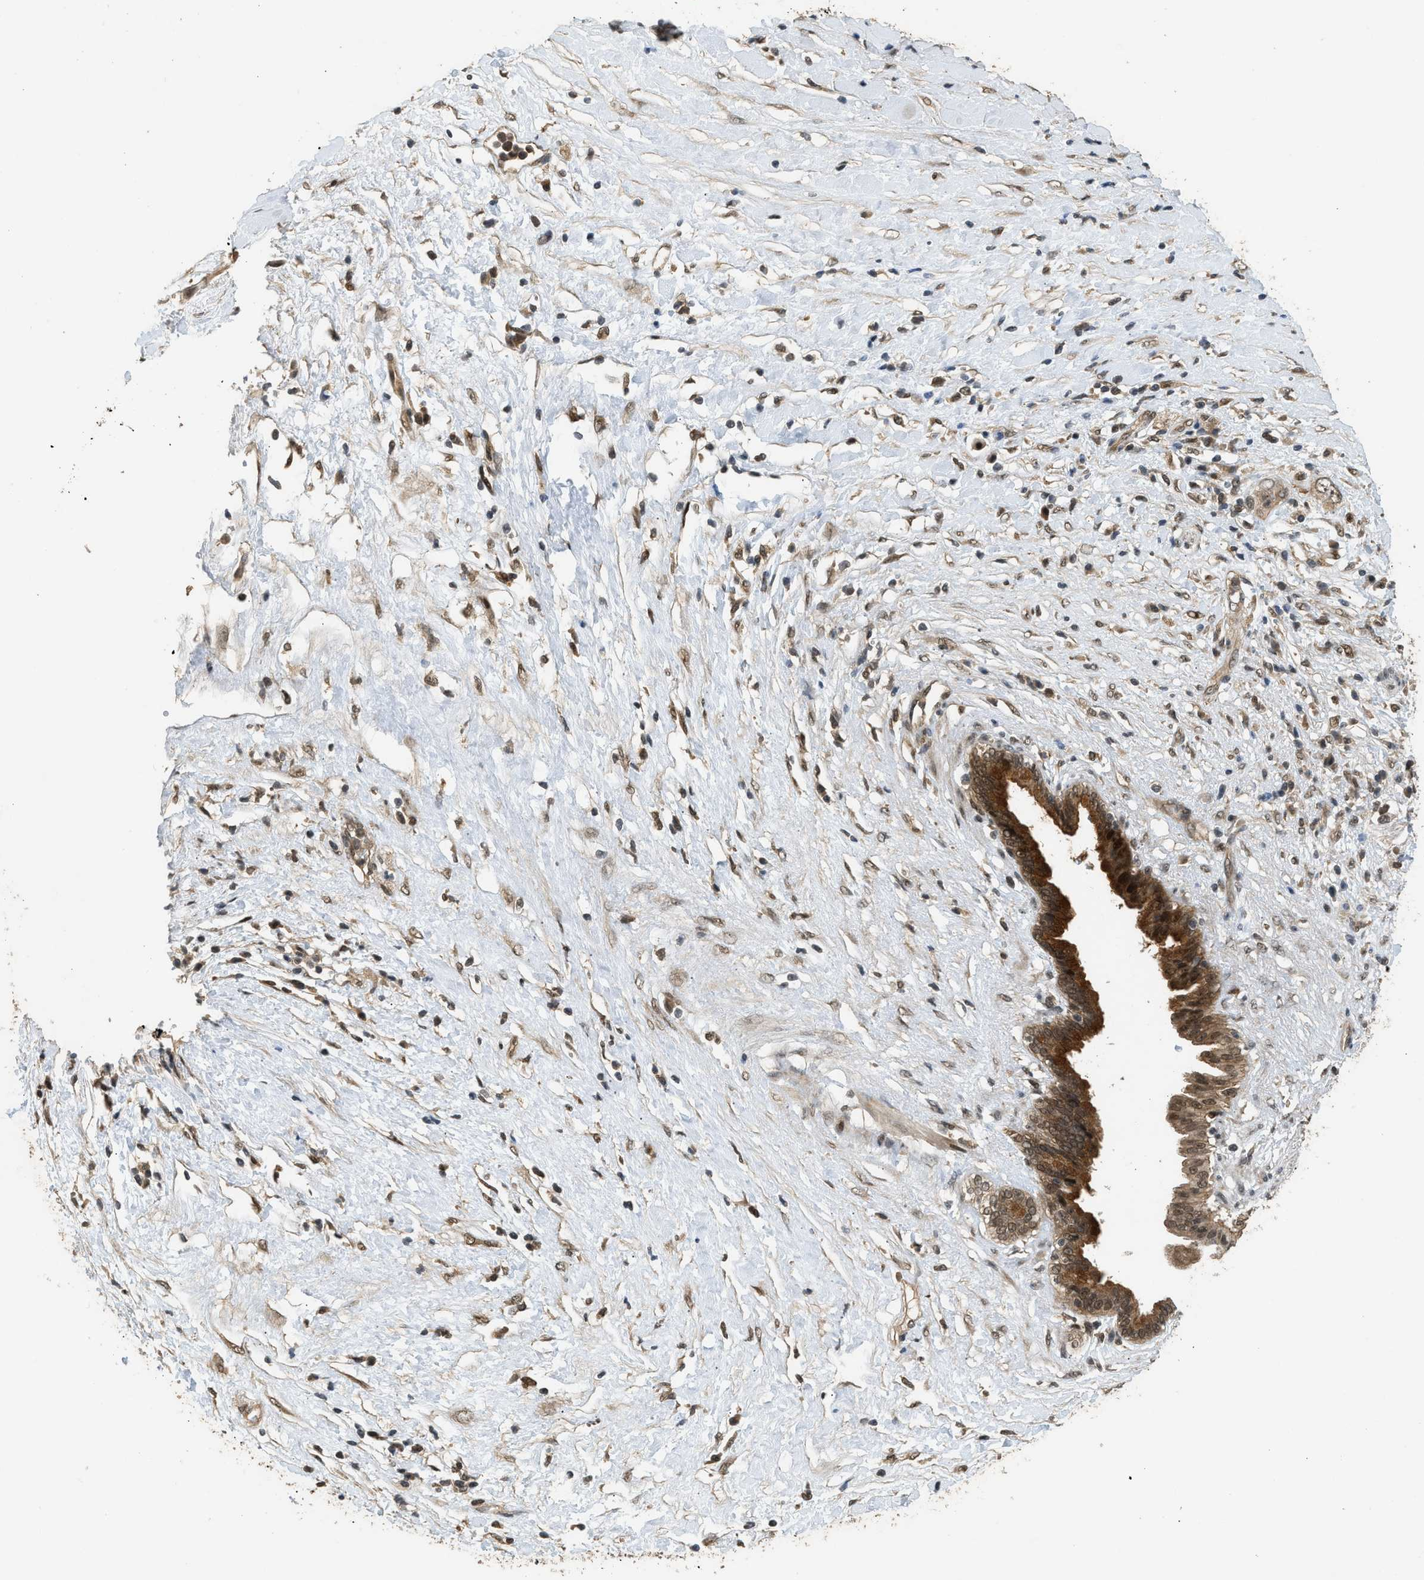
{"staining": {"intensity": "moderate", "quantity": ">75%", "location": "cytoplasmic/membranous,nuclear"}, "tissue": "pancreatic cancer", "cell_type": "Tumor cells", "image_type": "cancer", "snomed": [{"axis": "morphology", "description": "Adenocarcinoma, NOS"}, {"axis": "topography", "description": "Pancreas"}], "caption": "A brown stain shows moderate cytoplasmic/membranous and nuclear expression of a protein in human adenocarcinoma (pancreatic) tumor cells.", "gene": "GET1", "patient": {"sex": "female", "age": 56}}